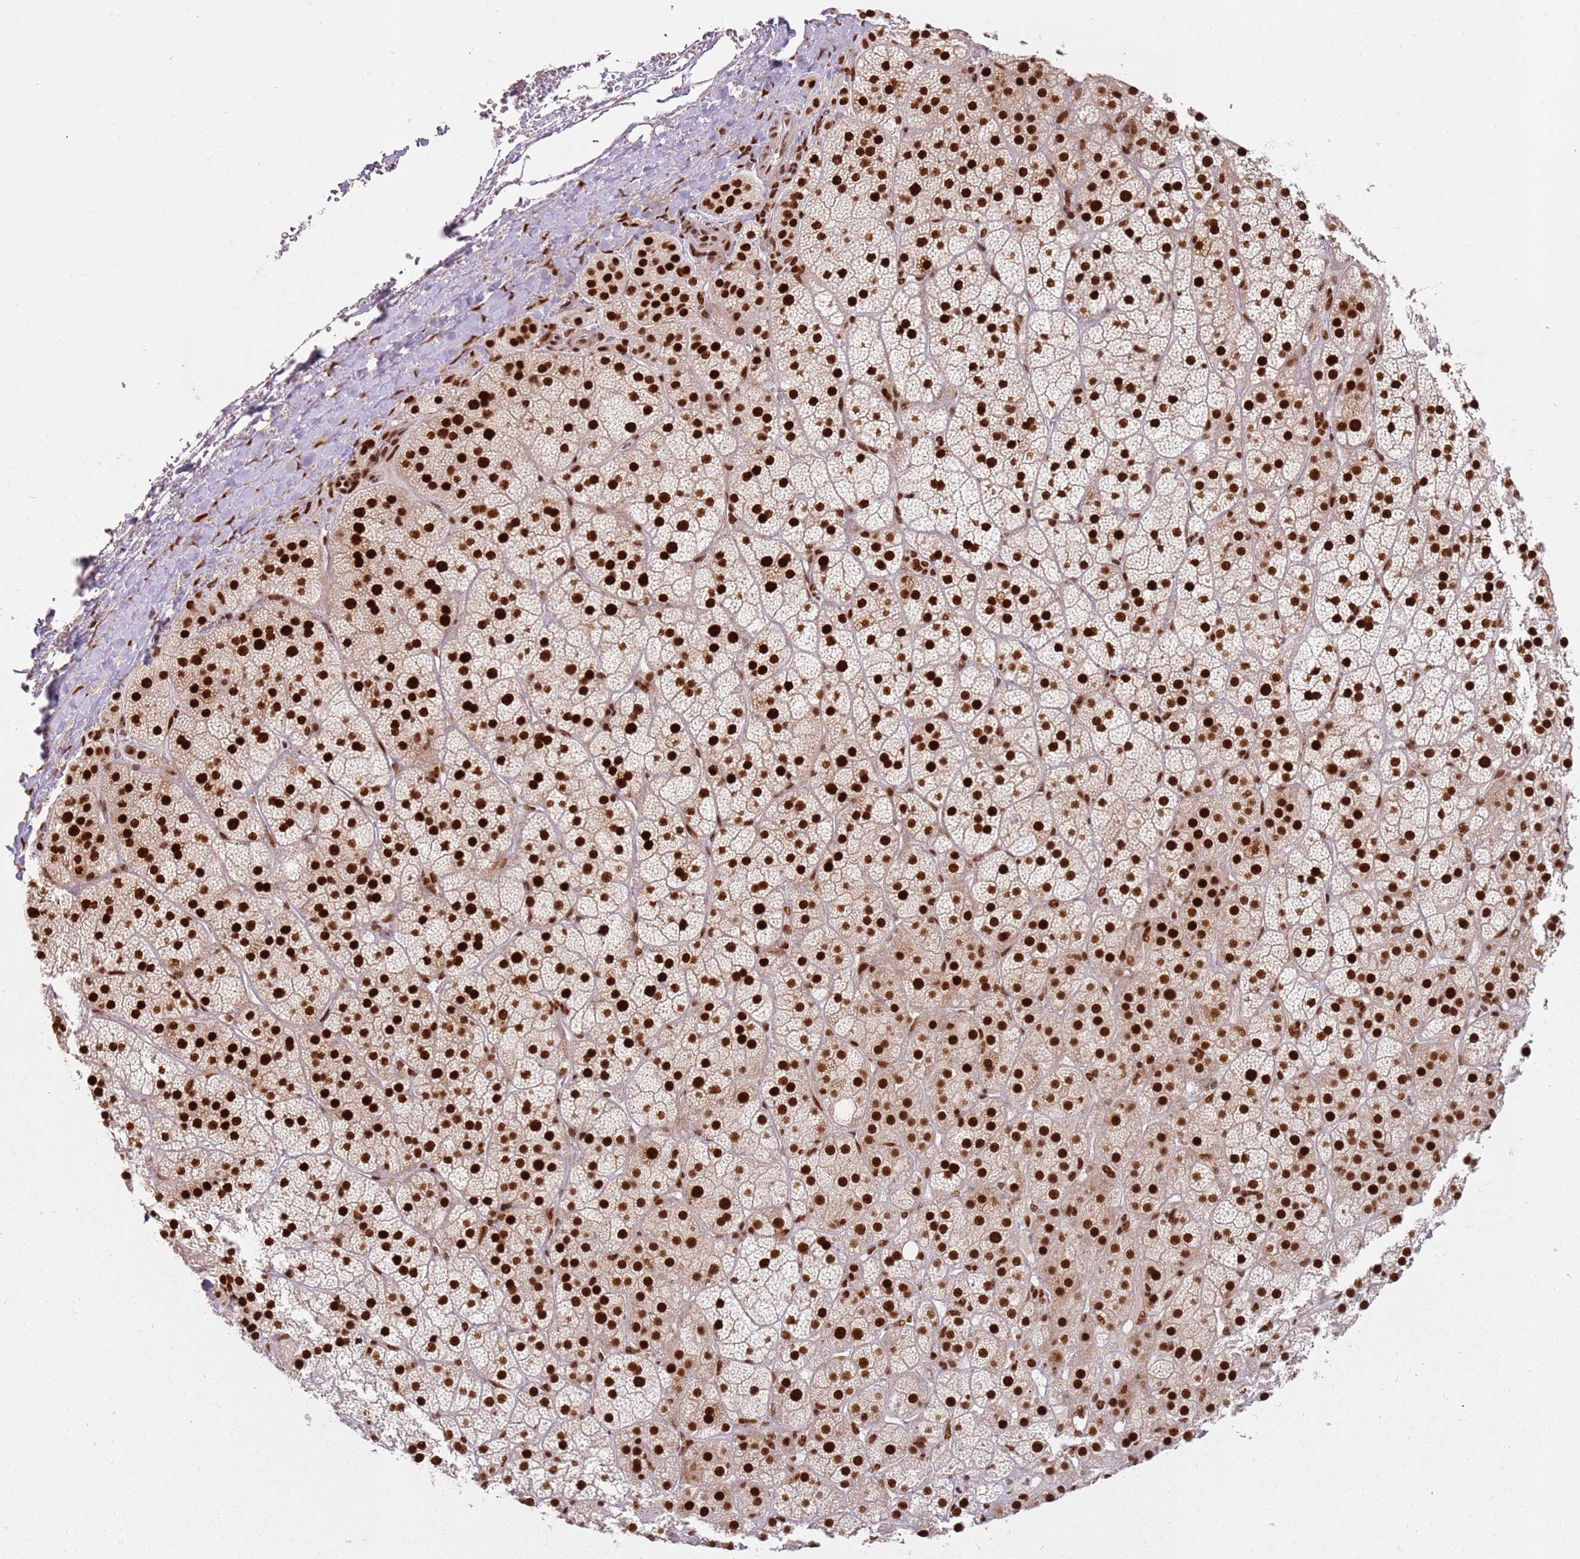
{"staining": {"intensity": "strong", "quantity": ">75%", "location": "nuclear"}, "tissue": "adrenal gland", "cell_type": "Glandular cells", "image_type": "normal", "snomed": [{"axis": "morphology", "description": "Normal tissue, NOS"}, {"axis": "topography", "description": "Adrenal gland"}], "caption": "An IHC histopathology image of benign tissue is shown. Protein staining in brown shows strong nuclear positivity in adrenal gland within glandular cells. Nuclei are stained in blue.", "gene": "TENT4A", "patient": {"sex": "female", "age": 70}}